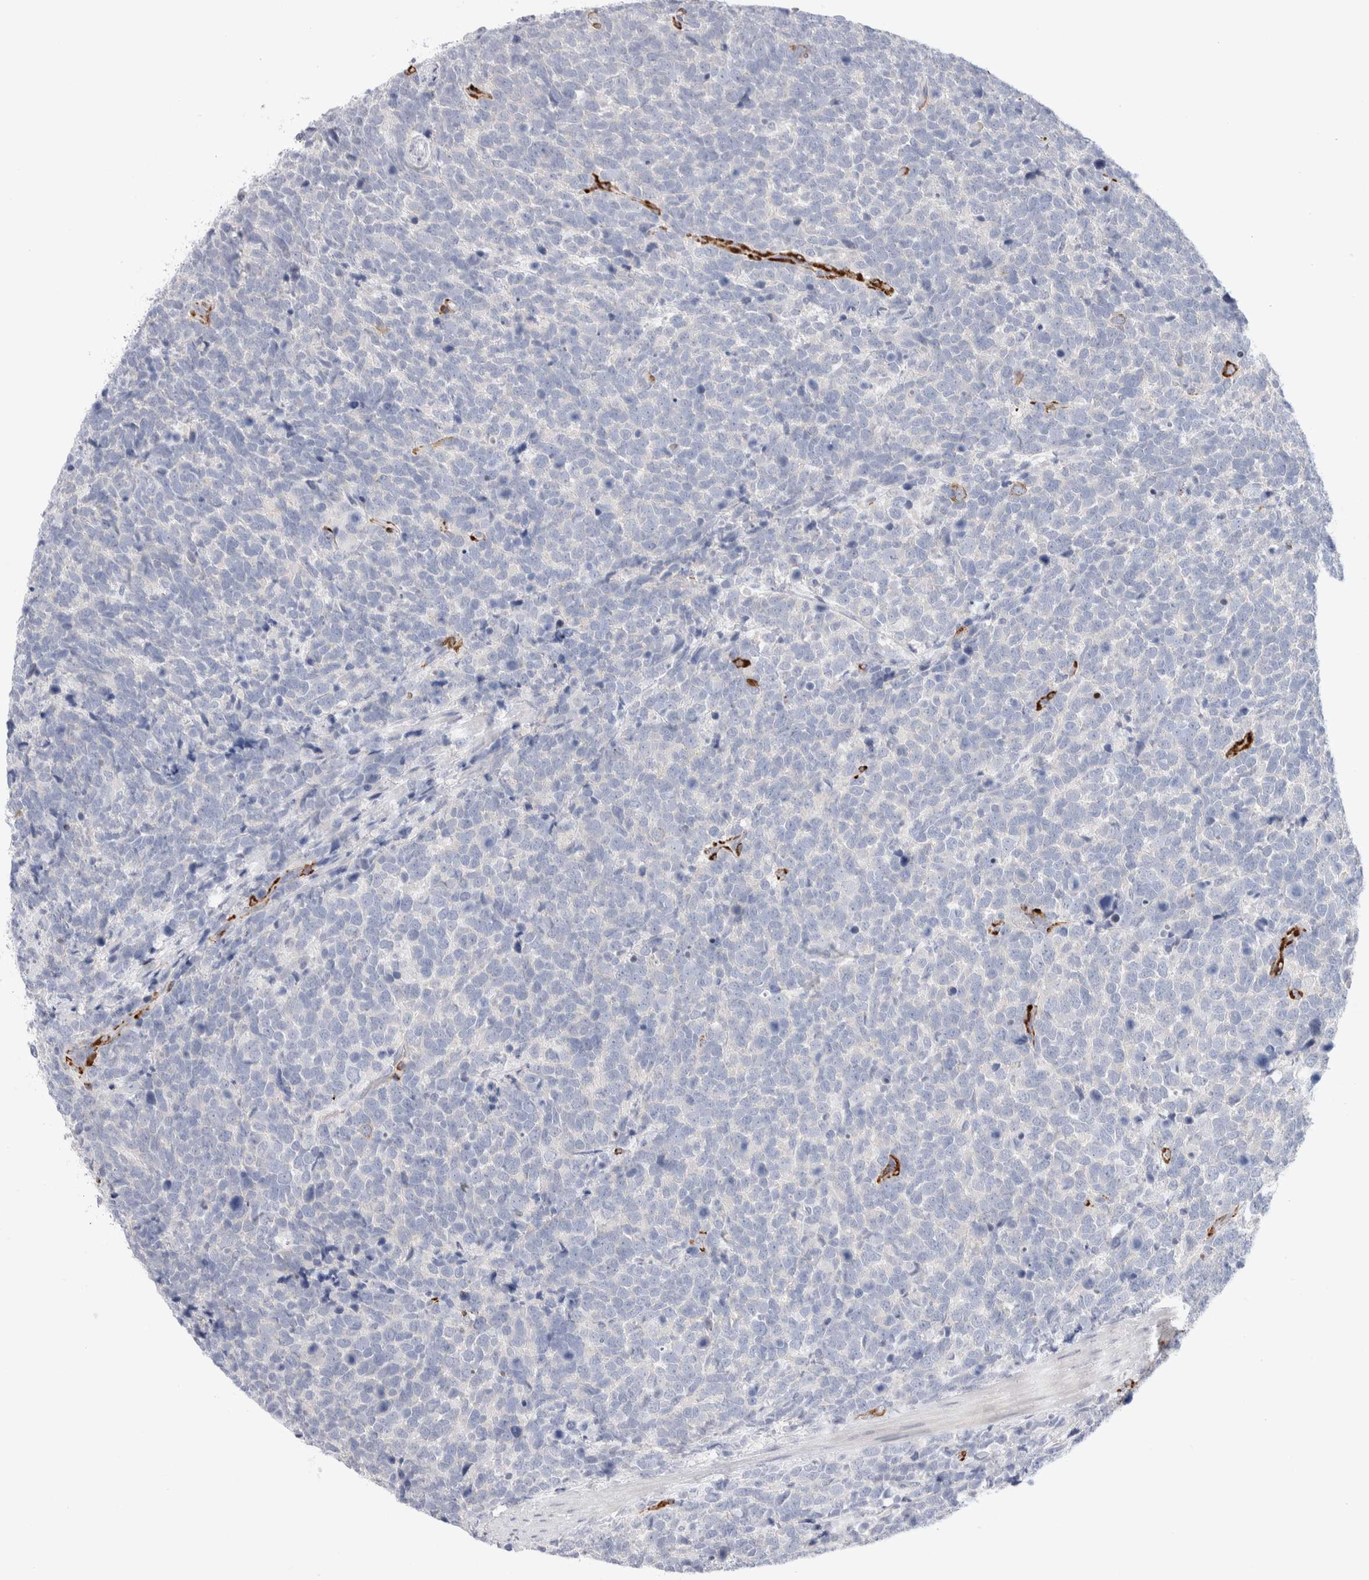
{"staining": {"intensity": "negative", "quantity": "none", "location": "none"}, "tissue": "urothelial cancer", "cell_type": "Tumor cells", "image_type": "cancer", "snomed": [{"axis": "morphology", "description": "Urothelial carcinoma, High grade"}, {"axis": "topography", "description": "Urinary bladder"}], "caption": "High-grade urothelial carcinoma was stained to show a protein in brown. There is no significant positivity in tumor cells.", "gene": "SEPTIN4", "patient": {"sex": "female", "age": 82}}